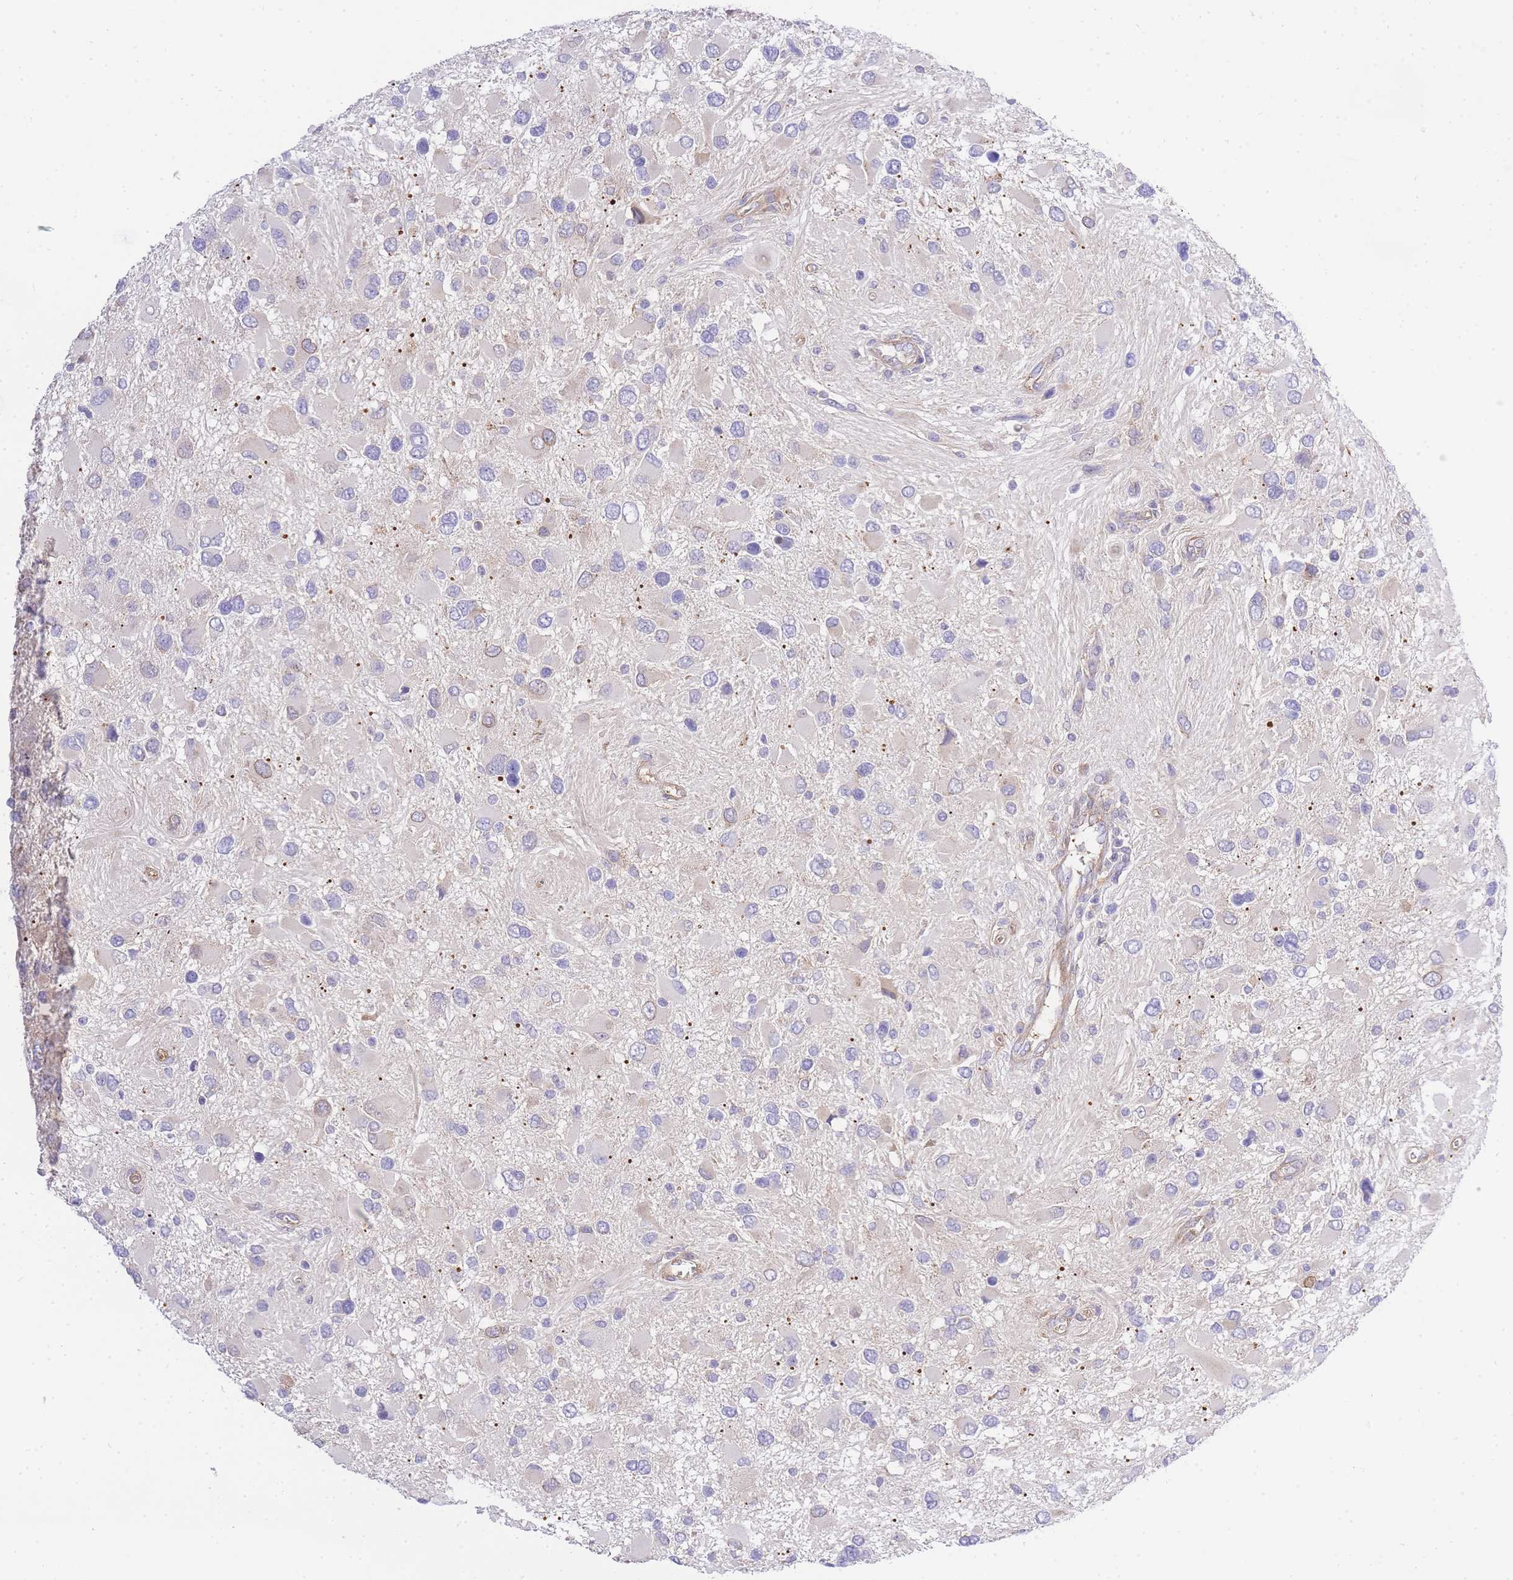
{"staining": {"intensity": "negative", "quantity": "none", "location": "none"}, "tissue": "glioma", "cell_type": "Tumor cells", "image_type": "cancer", "snomed": [{"axis": "morphology", "description": "Glioma, malignant, High grade"}, {"axis": "topography", "description": "Brain"}], "caption": "Photomicrograph shows no protein expression in tumor cells of malignant glioma (high-grade) tissue.", "gene": "INSYN2B", "patient": {"sex": "male", "age": 53}}